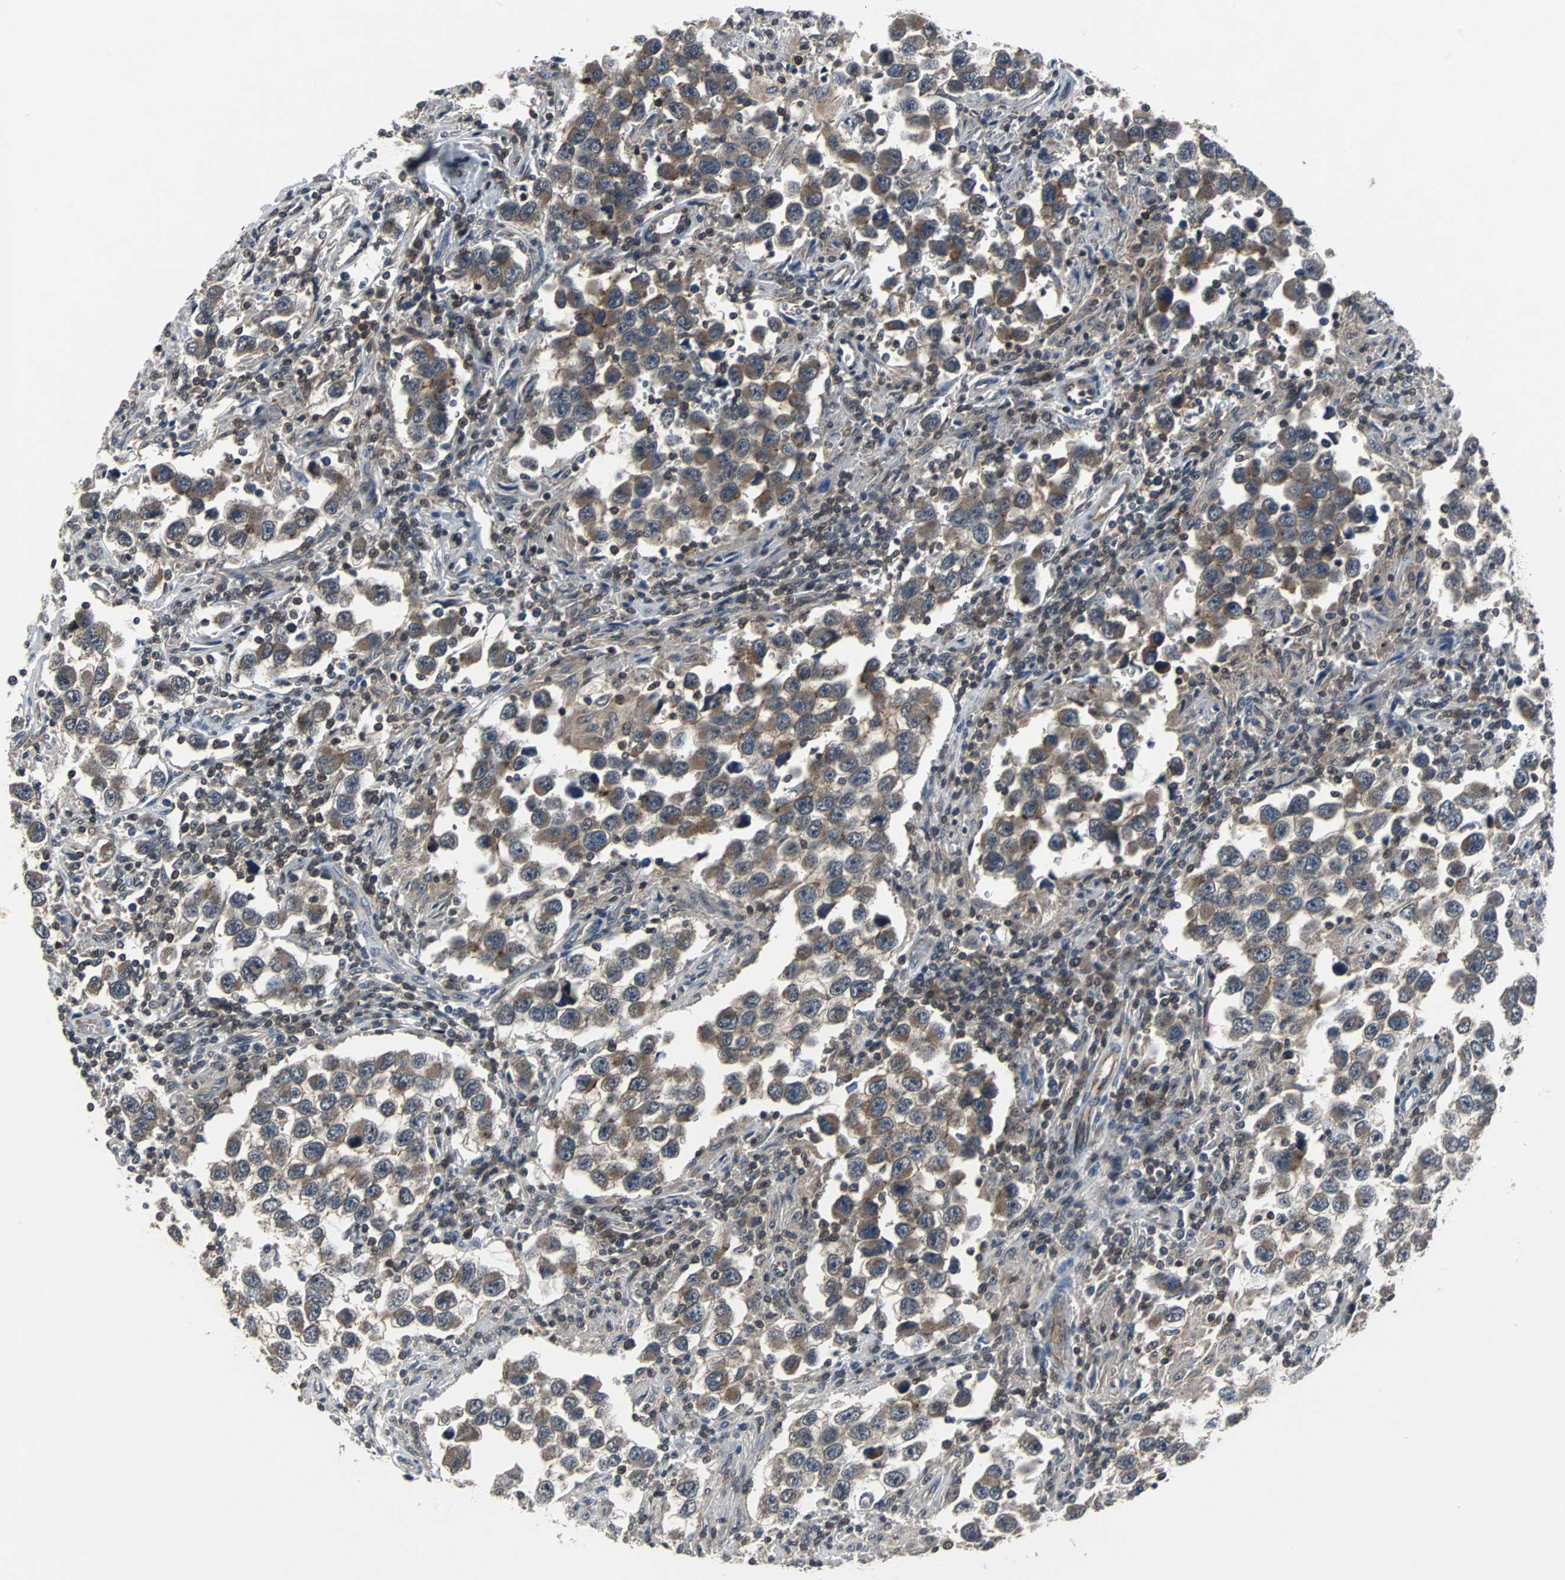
{"staining": {"intensity": "moderate", "quantity": ">75%", "location": "cytoplasmic/membranous"}, "tissue": "testis cancer", "cell_type": "Tumor cells", "image_type": "cancer", "snomed": [{"axis": "morphology", "description": "Carcinoma, Embryonal, NOS"}, {"axis": "topography", "description": "Testis"}], "caption": "Protein expression analysis of human testis cancer reveals moderate cytoplasmic/membranous staining in approximately >75% of tumor cells.", "gene": "LSR", "patient": {"sex": "male", "age": 21}}